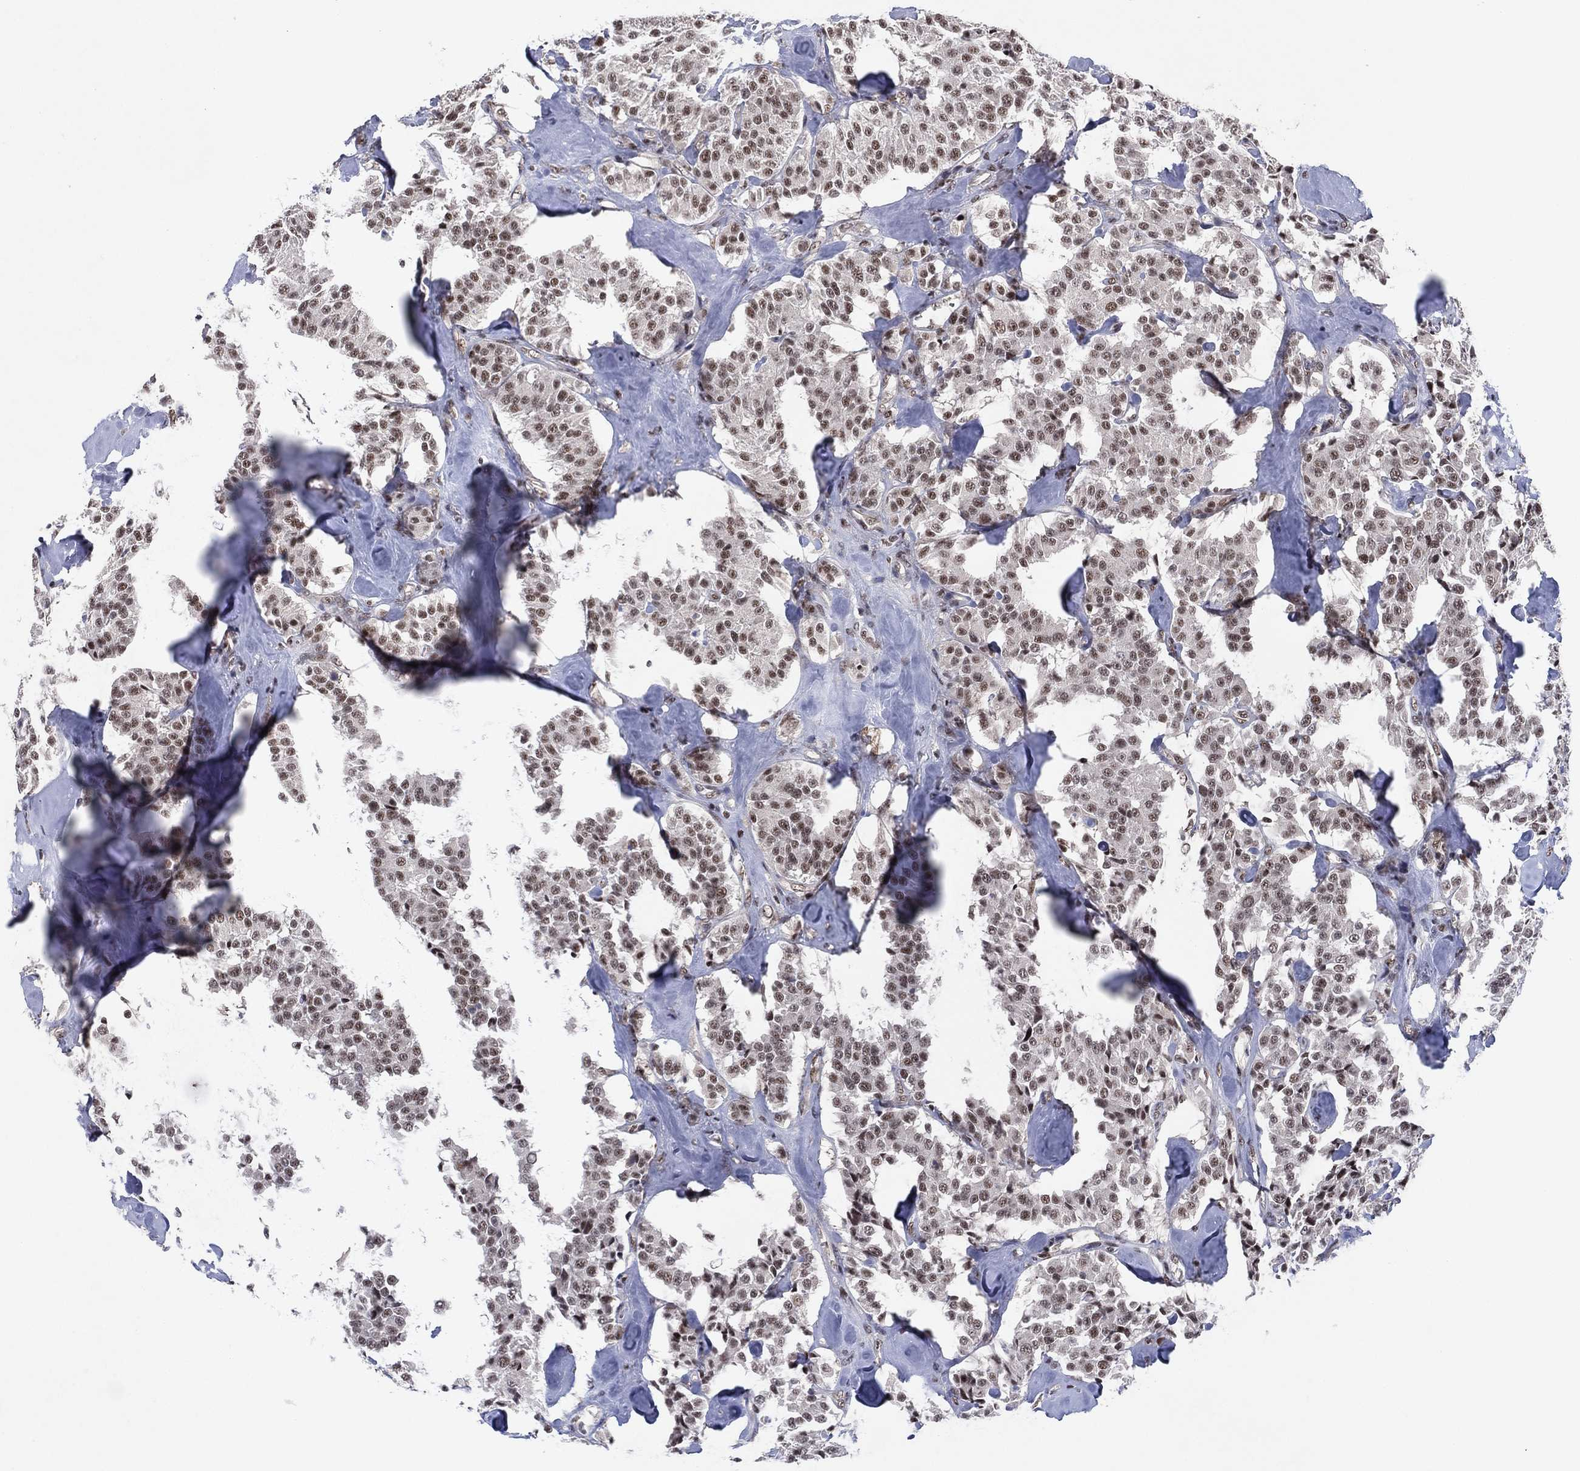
{"staining": {"intensity": "weak", "quantity": ">75%", "location": "nuclear"}, "tissue": "carcinoid", "cell_type": "Tumor cells", "image_type": "cancer", "snomed": [{"axis": "morphology", "description": "Carcinoid, malignant, NOS"}, {"axis": "topography", "description": "Pancreas"}], "caption": "Malignant carcinoid stained for a protein exhibits weak nuclear positivity in tumor cells.", "gene": "DGCR8", "patient": {"sex": "male", "age": 41}}